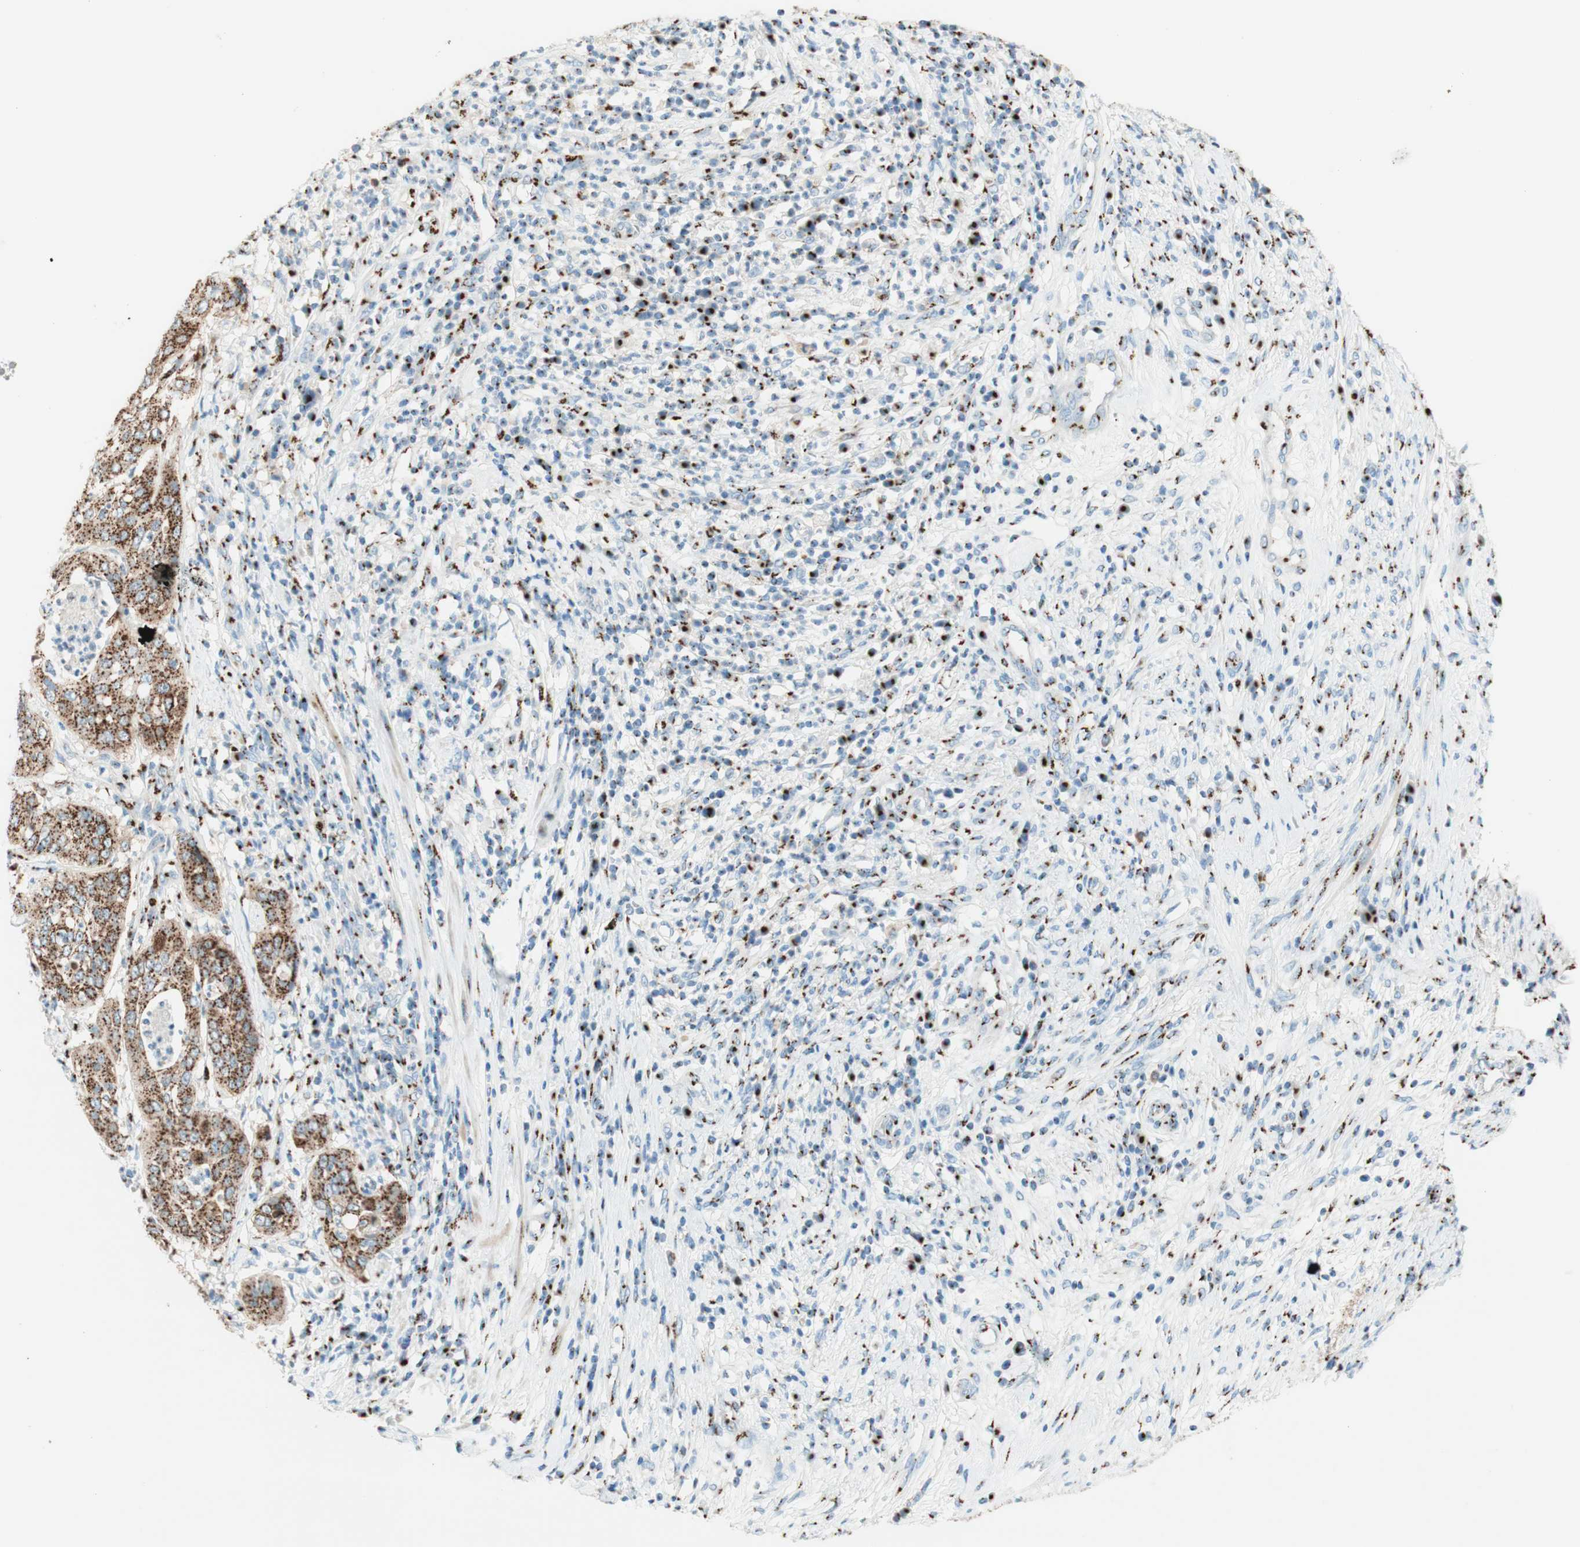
{"staining": {"intensity": "strong", "quantity": ">75%", "location": "cytoplasmic/membranous"}, "tissue": "cervical cancer", "cell_type": "Tumor cells", "image_type": "cancer", "snomed": [{"axis": "morphology", "description": "Normal tissue, NOS"}, {"axis": "morphology", "description": "Squamous cell carcinoma, NOS"}, {"axis": "topography", "description": "Cervix"}], "caption": "Immunohistochemistry (DAB (3,3'-diaminobenzidine)) staining of squamous cell carcinoma (cervical) shows strong cytoplasmic/membranous protein positivity in approximately >75% of tumor cells.", "gene": "GOLGB1", "patient": {"sex": "female", "age": 39}}